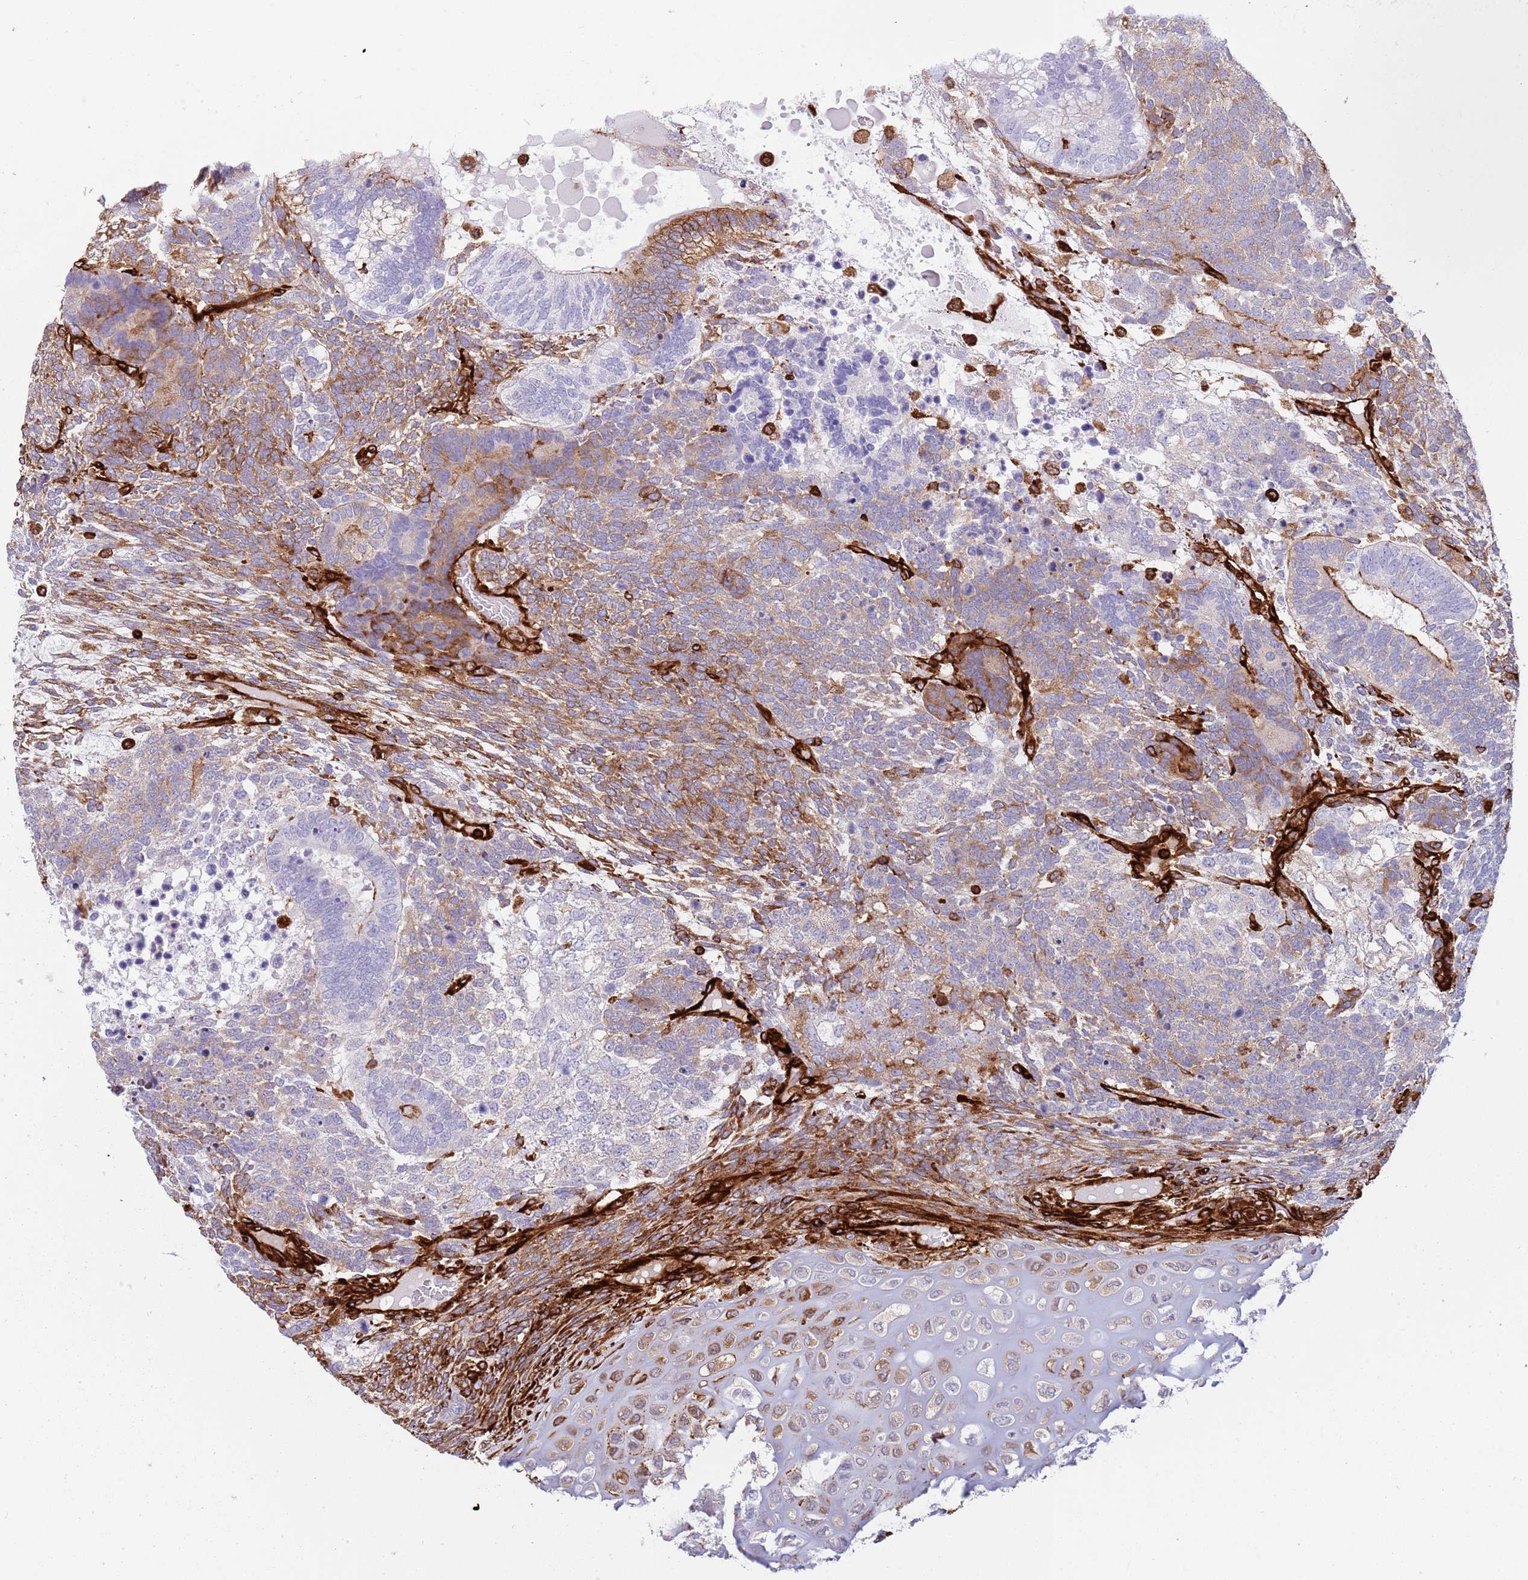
{"staining": {"intensity": "moderate", "quantity": "25%-75%", "location": "cytoplasmic/membranous"}, "tissue": "testis cancer", "cell_type": "Tumor cells", "image_type": "cancer", "snomed": [{"axis": "morphology", "description": "Carcinoma, Embryonal, NOS"}, {"axis": "topography", "description": "Testis"}], "caption": "This photomicrograph displays immunohistochemistry staining of testis embryonal carcinoma, with medium moderate cytoplasmic/membranous staining in about 25%-75% of tumor cells.", "gene": "KBTBD7", "patient": {"sex": "male", "age": 23}}